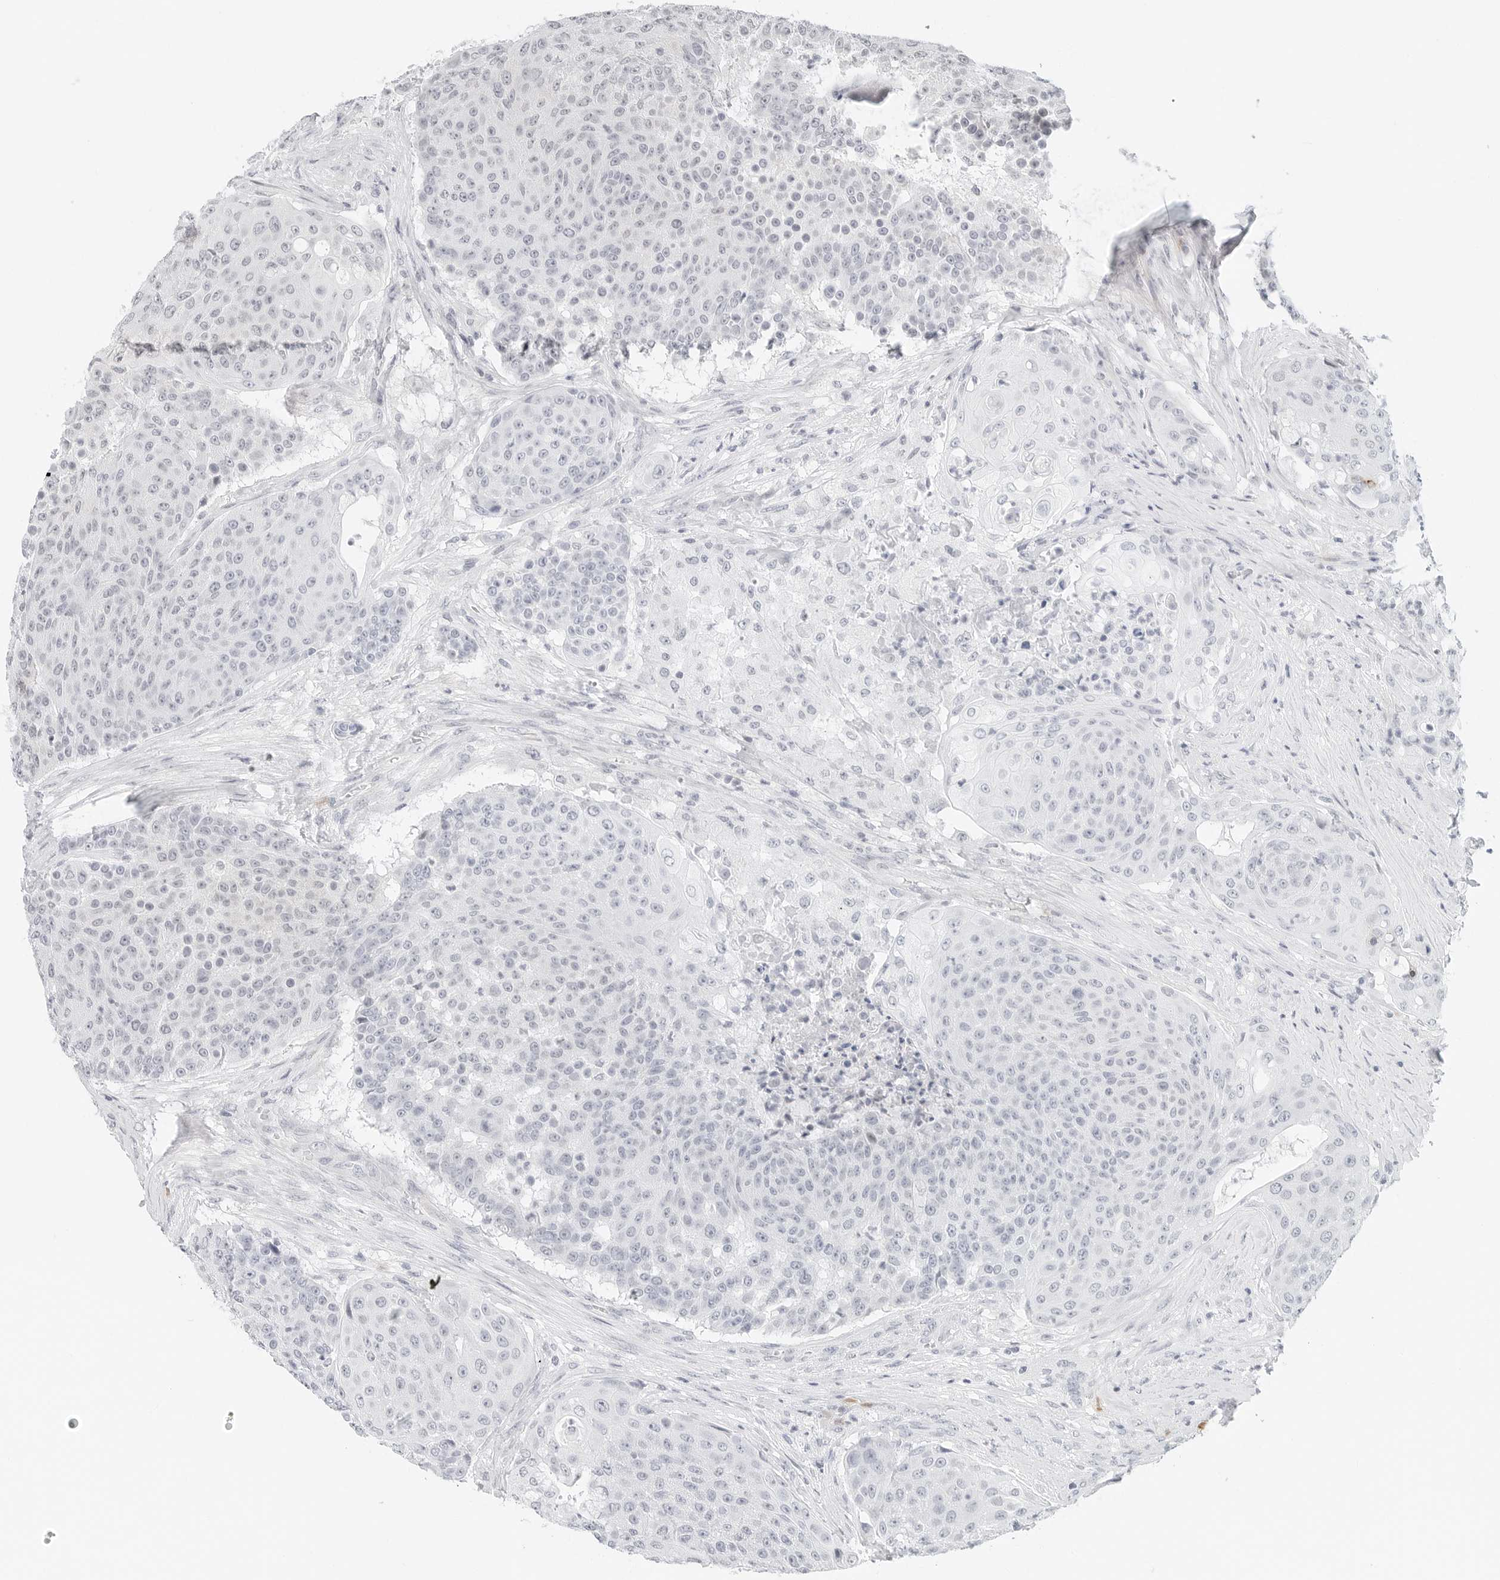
{"staining": {"intensity": "negative", "quantity": "none", "location": "none"}, "tissue": "urothelial cancer", "cell_type": "Tumor cells", "image_type": "cancer", "snomed": [{"axis": "morphology", "description": "Urothelial carcinoma, High grade"}, {"axis": "topography", "description": "Urinary bladder"}], "caption": "Tumor cells show no significant staining in urothelial cancer. (DAB IHC with hematoxylin counter stain).", "gene": "PARP10", "patient": {"sex": "female", "age": 63}}